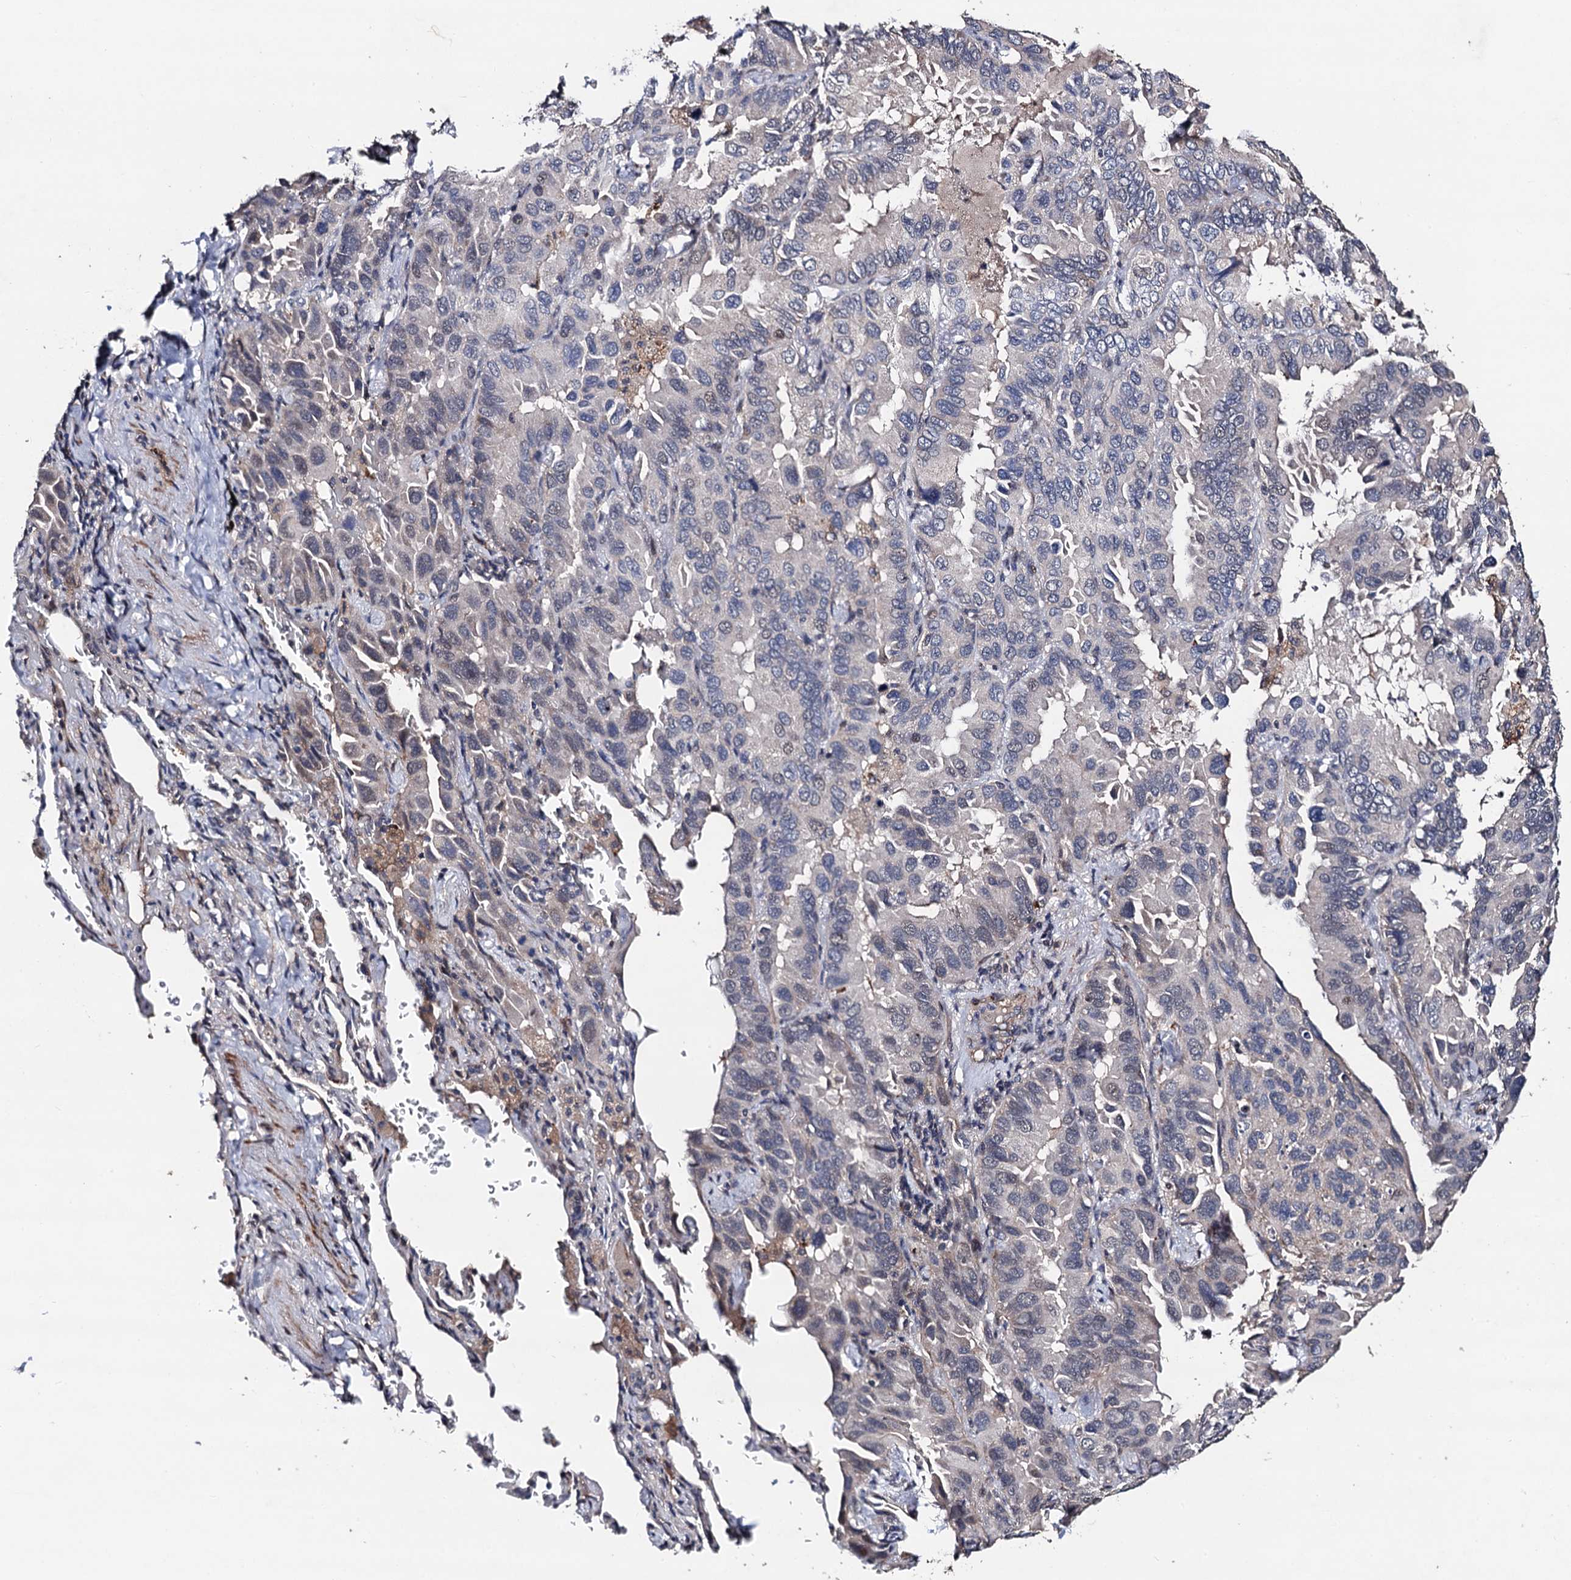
{"staining": {"intensity": "negative", "quantity": "none", "location": "none"}, "tissue": "lung cancer", "cell_type": "Tumor cells", "image_type": "cancer", "snomed": [{"axis": "morphology", "description": "Adenocarcinoma, NOS"}, {"axis": "topography", "description": "Lung"}], "caption": "Immunohistochemistry (IHC) histopathology image of neoplastic tissue: lung cancer stained with DAB exhibits no significant protein staining in tumor cells.", "gene": "PPTC7", "patient": {"sex": "male", "age": 64}}